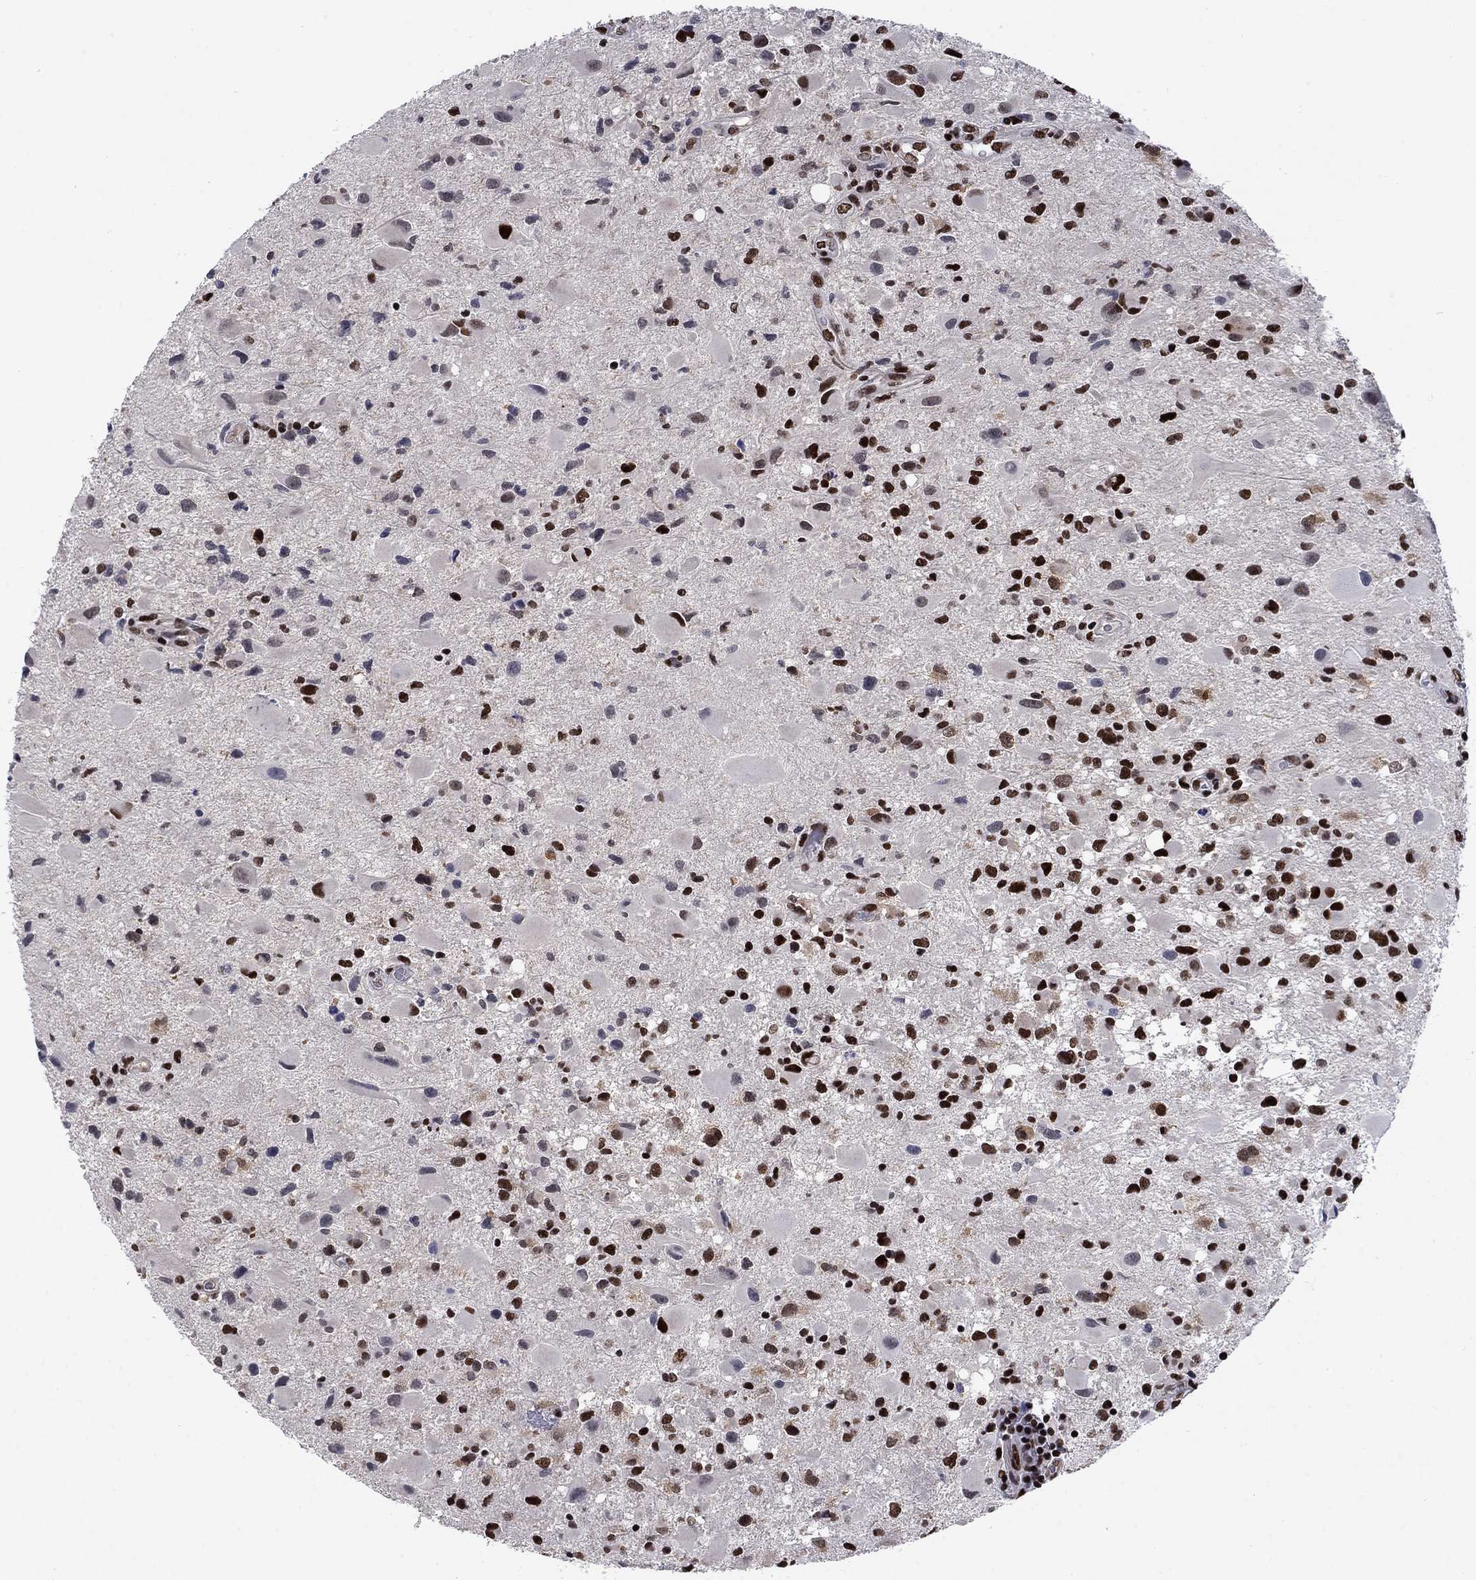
{"staining": {"intensity": "strong", "quantity": ">75%", "location": "nuclear"}, "tissue": "glioma", "cell_type": "Tumor cells", "image_type": "cancer", "snomed": [{"axis": "morphology", "description": "Glioma, malignant, Low grade"}, {"axis": "topography", "description": "Brain"}], "caption": "This photomicrograph displays IHC staining of human glioma, with high strong nuclear staining in about >75% of tumor cells.", "gene": "RPRD1B", "patient": {"sex": "female", "age": 32}}